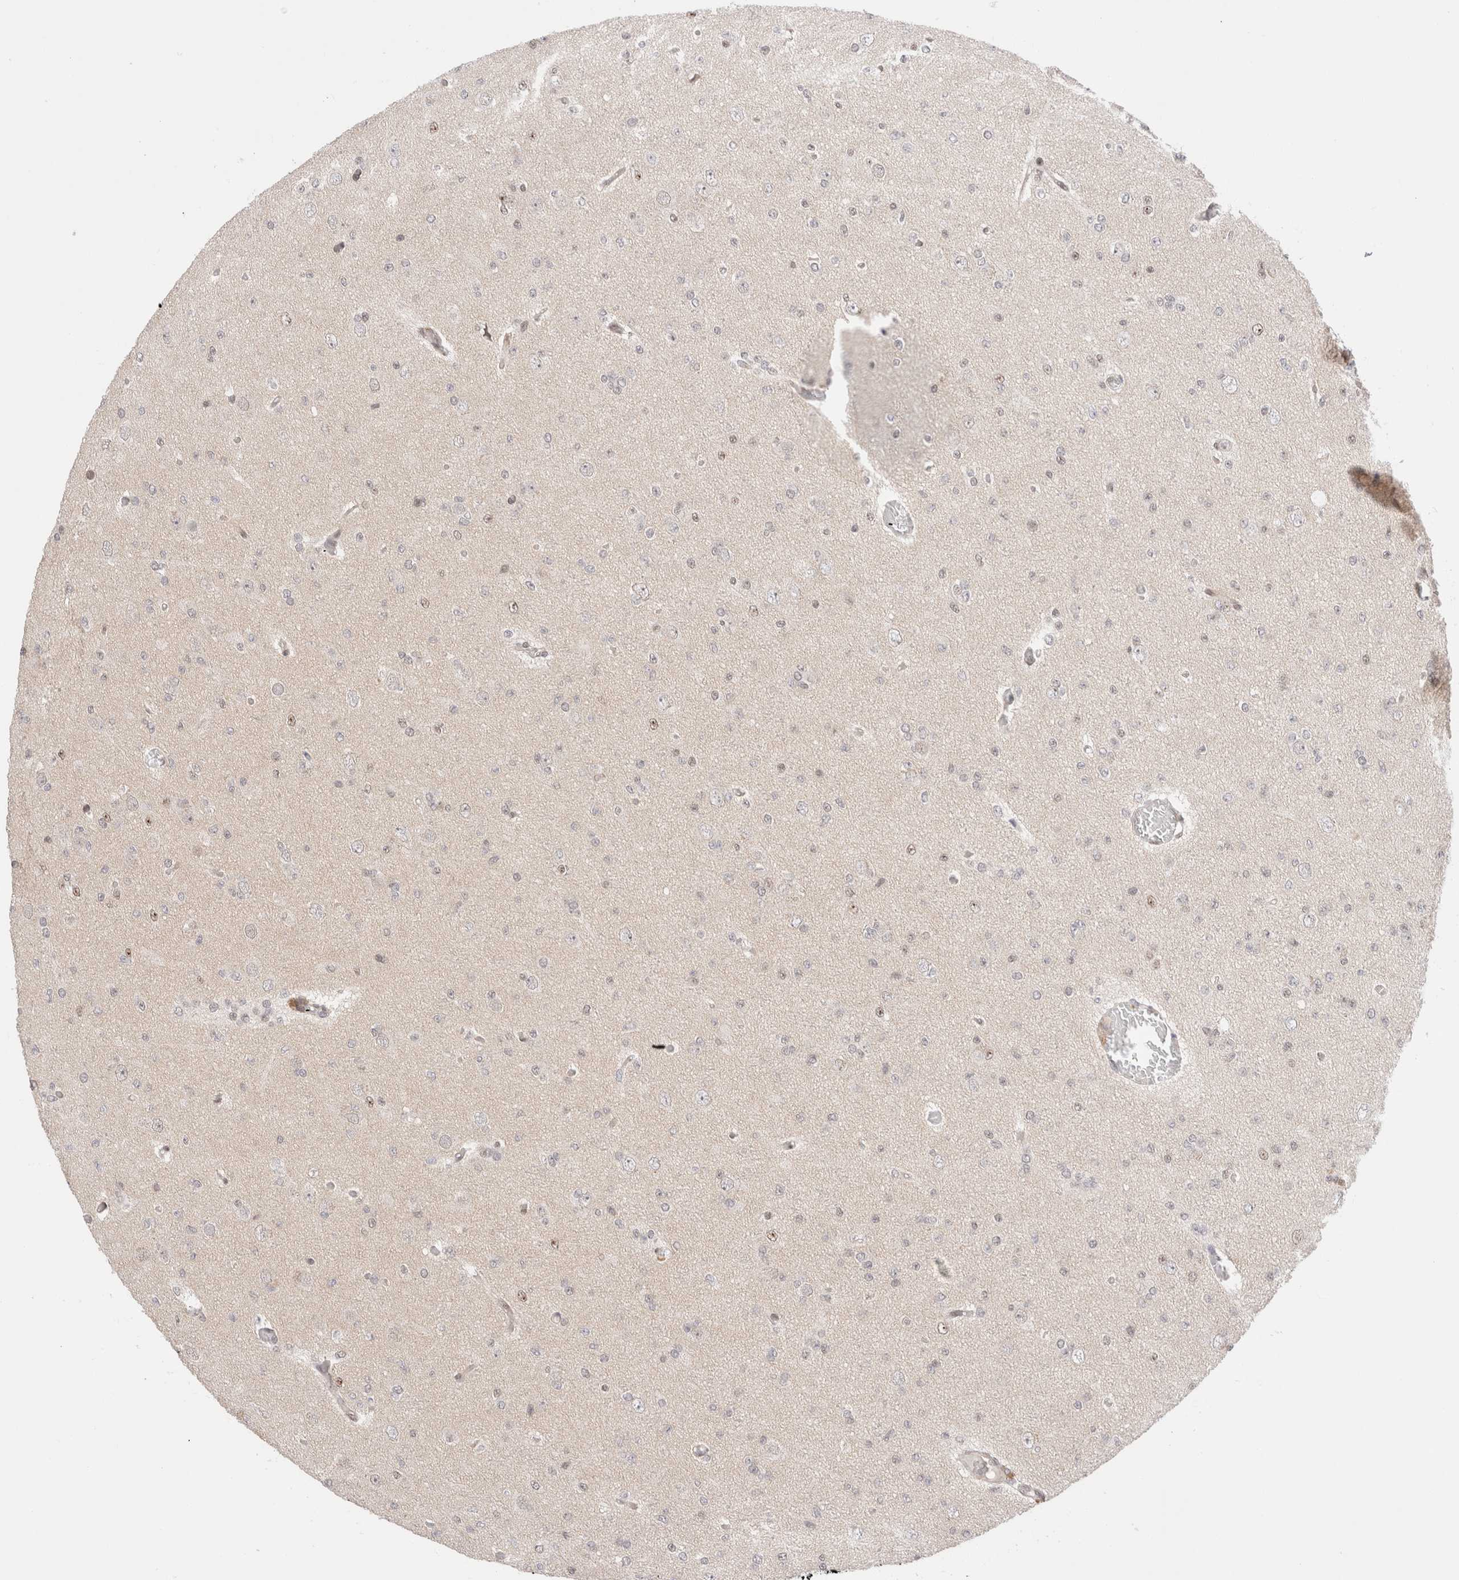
{"staining": {"intensity": "negative", "quantity": "none", "location": "none"}, "tissue": "glioma", "cell_type": "Tumor cells", "image_type": "cancer", "snomed": [{"axis": "morphology", "description": "Glioma, malignant, Low grade"}, {"axis": "topography", "description": "Brain"}], "caption": "Immunohistochemistry (IHC) of human glioma demonstrates no expression in tumor cells.", "gene": "GATAD2A", "patient": {"sex": "female", "age": 22}}